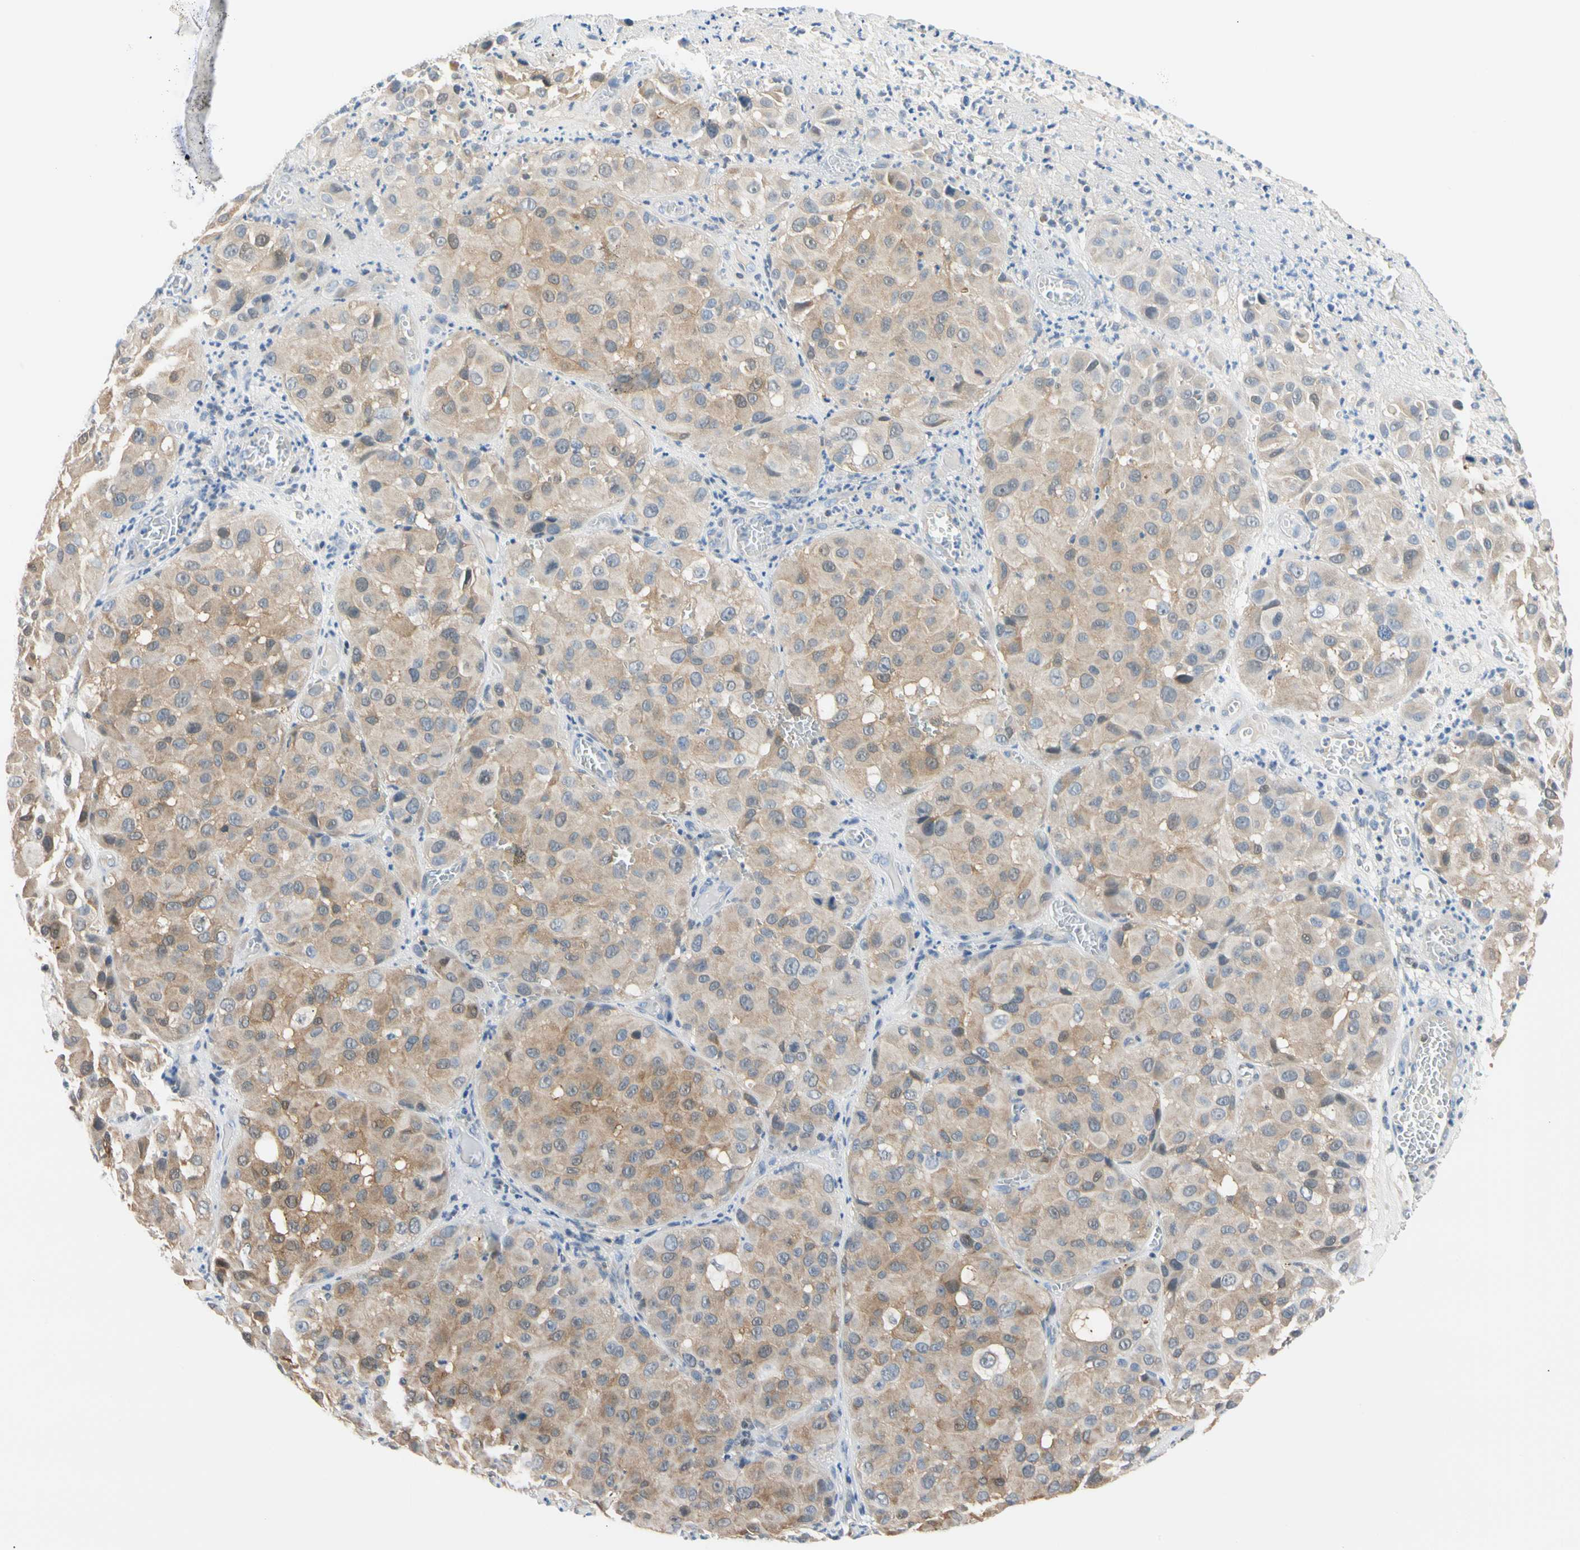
{"staining": {"intensity": "weak", "quantity": ">75%", "location": "cytoplasmic/membranous"}, "tissue": "melanoma", "cell_type": "Tumor cells", "image_type": "cancer", "snomed": [{"axis": "morphology", "description": "Malignant melanoma, NOS"}, {"axis": "topography", "description": "Skin"}], "caption": "An immunohistochemistry (IHC) image of tumor tissue is shown. Protein staining in brown labels weak cytoplasmic/membranous positivity in malignant melanoma within tumor cells. The staining was performed using DAB (3,3'-diaminobenzidine), with brown indicating positive protein expression. Nuclei are stained blue with hematoxylin.", "gene": "SEC23B", "patient": {"sex": "female", "age": 21}}